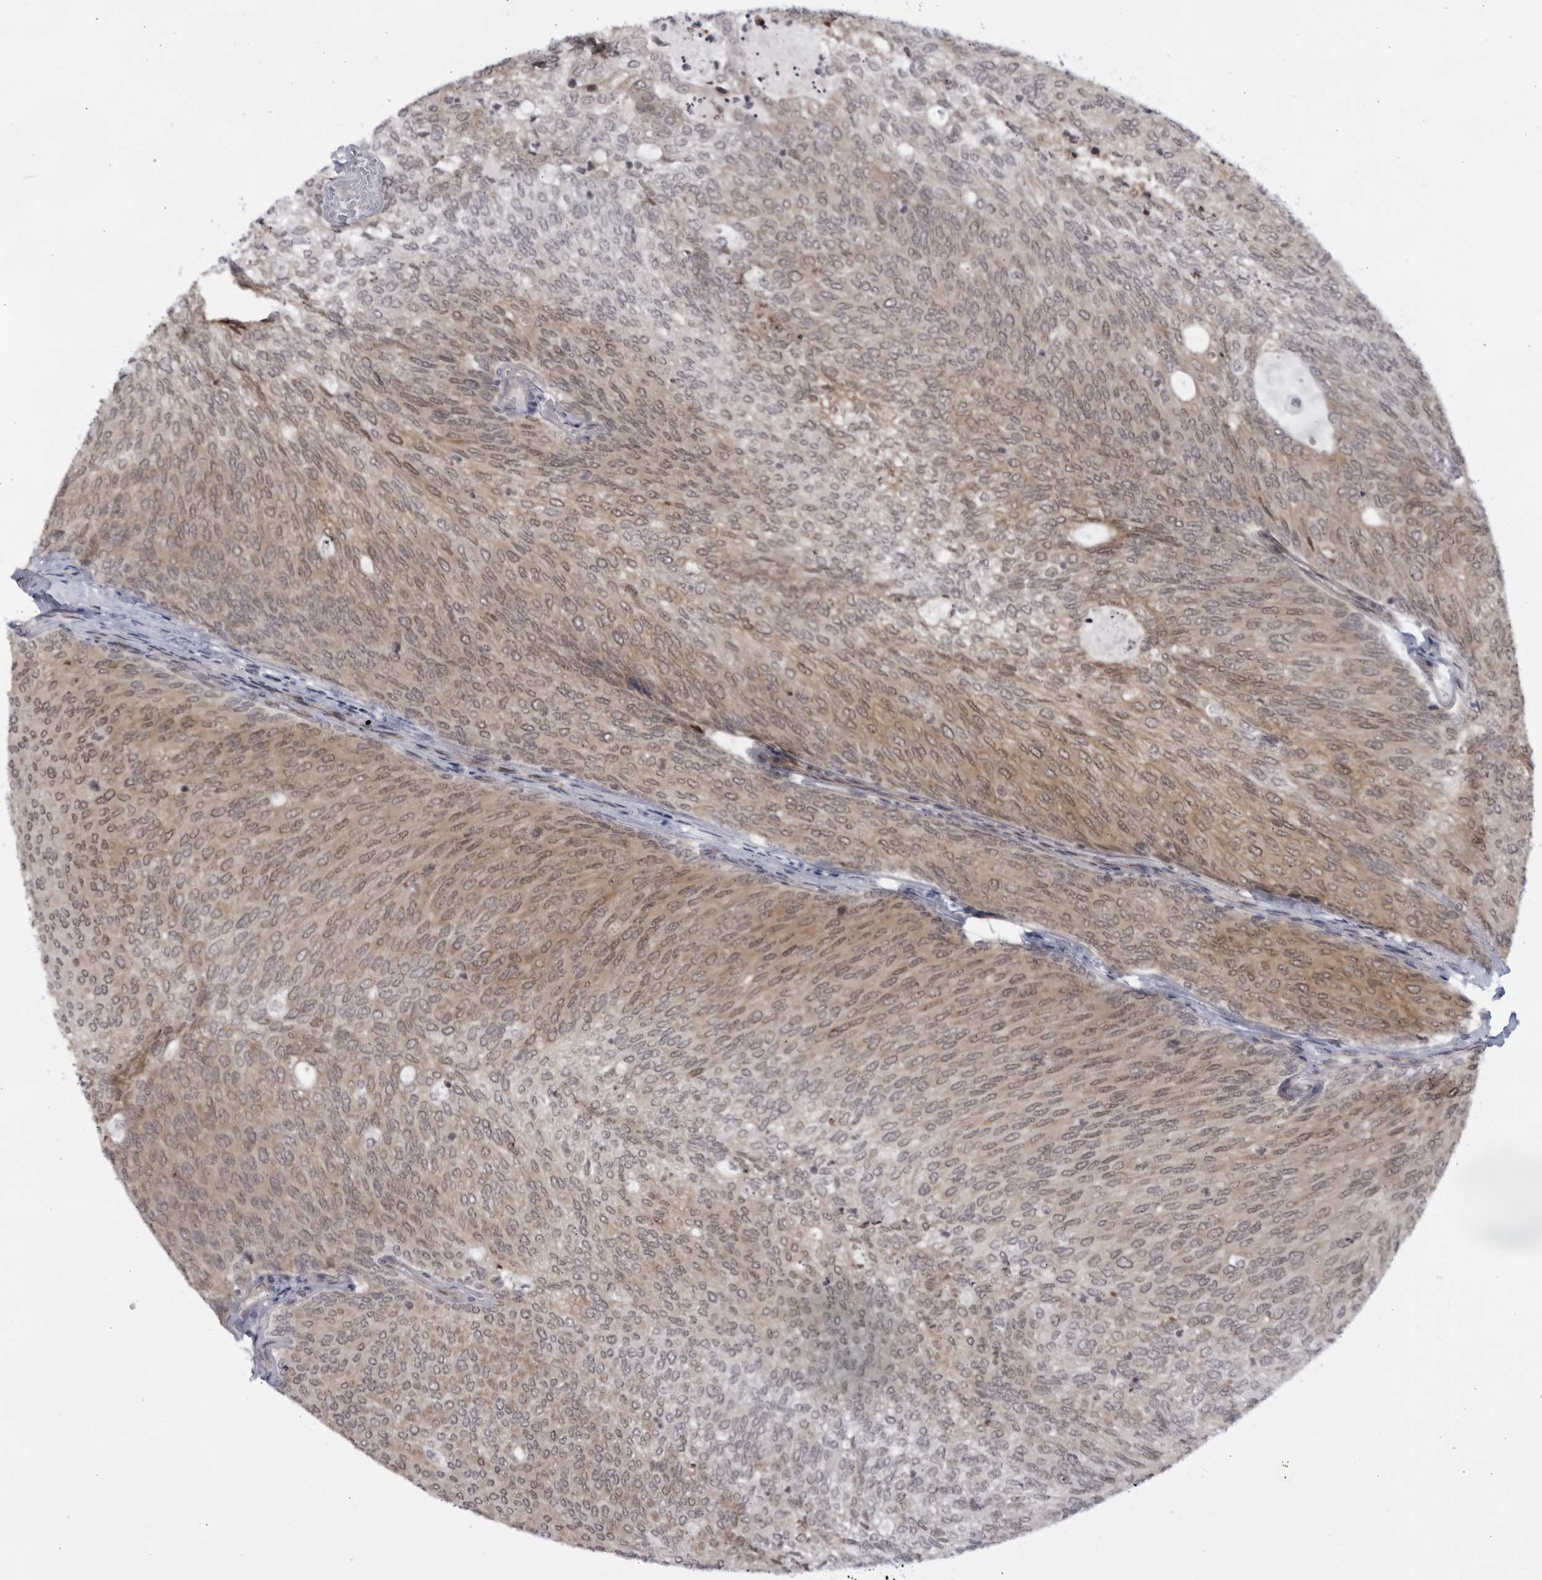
{"staining": {"intensity": "weak", "quantity": "25%-75%", "location": "cytoplasmic/membranous,nuclear"}, "tissue": "urothelial cancer", "cell_type": "Tumor cells", "image_type": "cancer", "snomed": [{"axis": "morphology", "description": "Urothelial carcinoma, Low grade"}, {"axis": "topography", "description": "Urinary bladder"}], "caption": "Immunohistochemical staining of human urothelial cancer exhibits low levels of weak cytoplasmic/membranous and nuclear staining in about 25%-75% of tumor cells. (DAB IHC, brown staining for protein, blue staining for nuclei).", "gene": "ITGB3BP", "patient": {"sex": "female", "age": 79}}